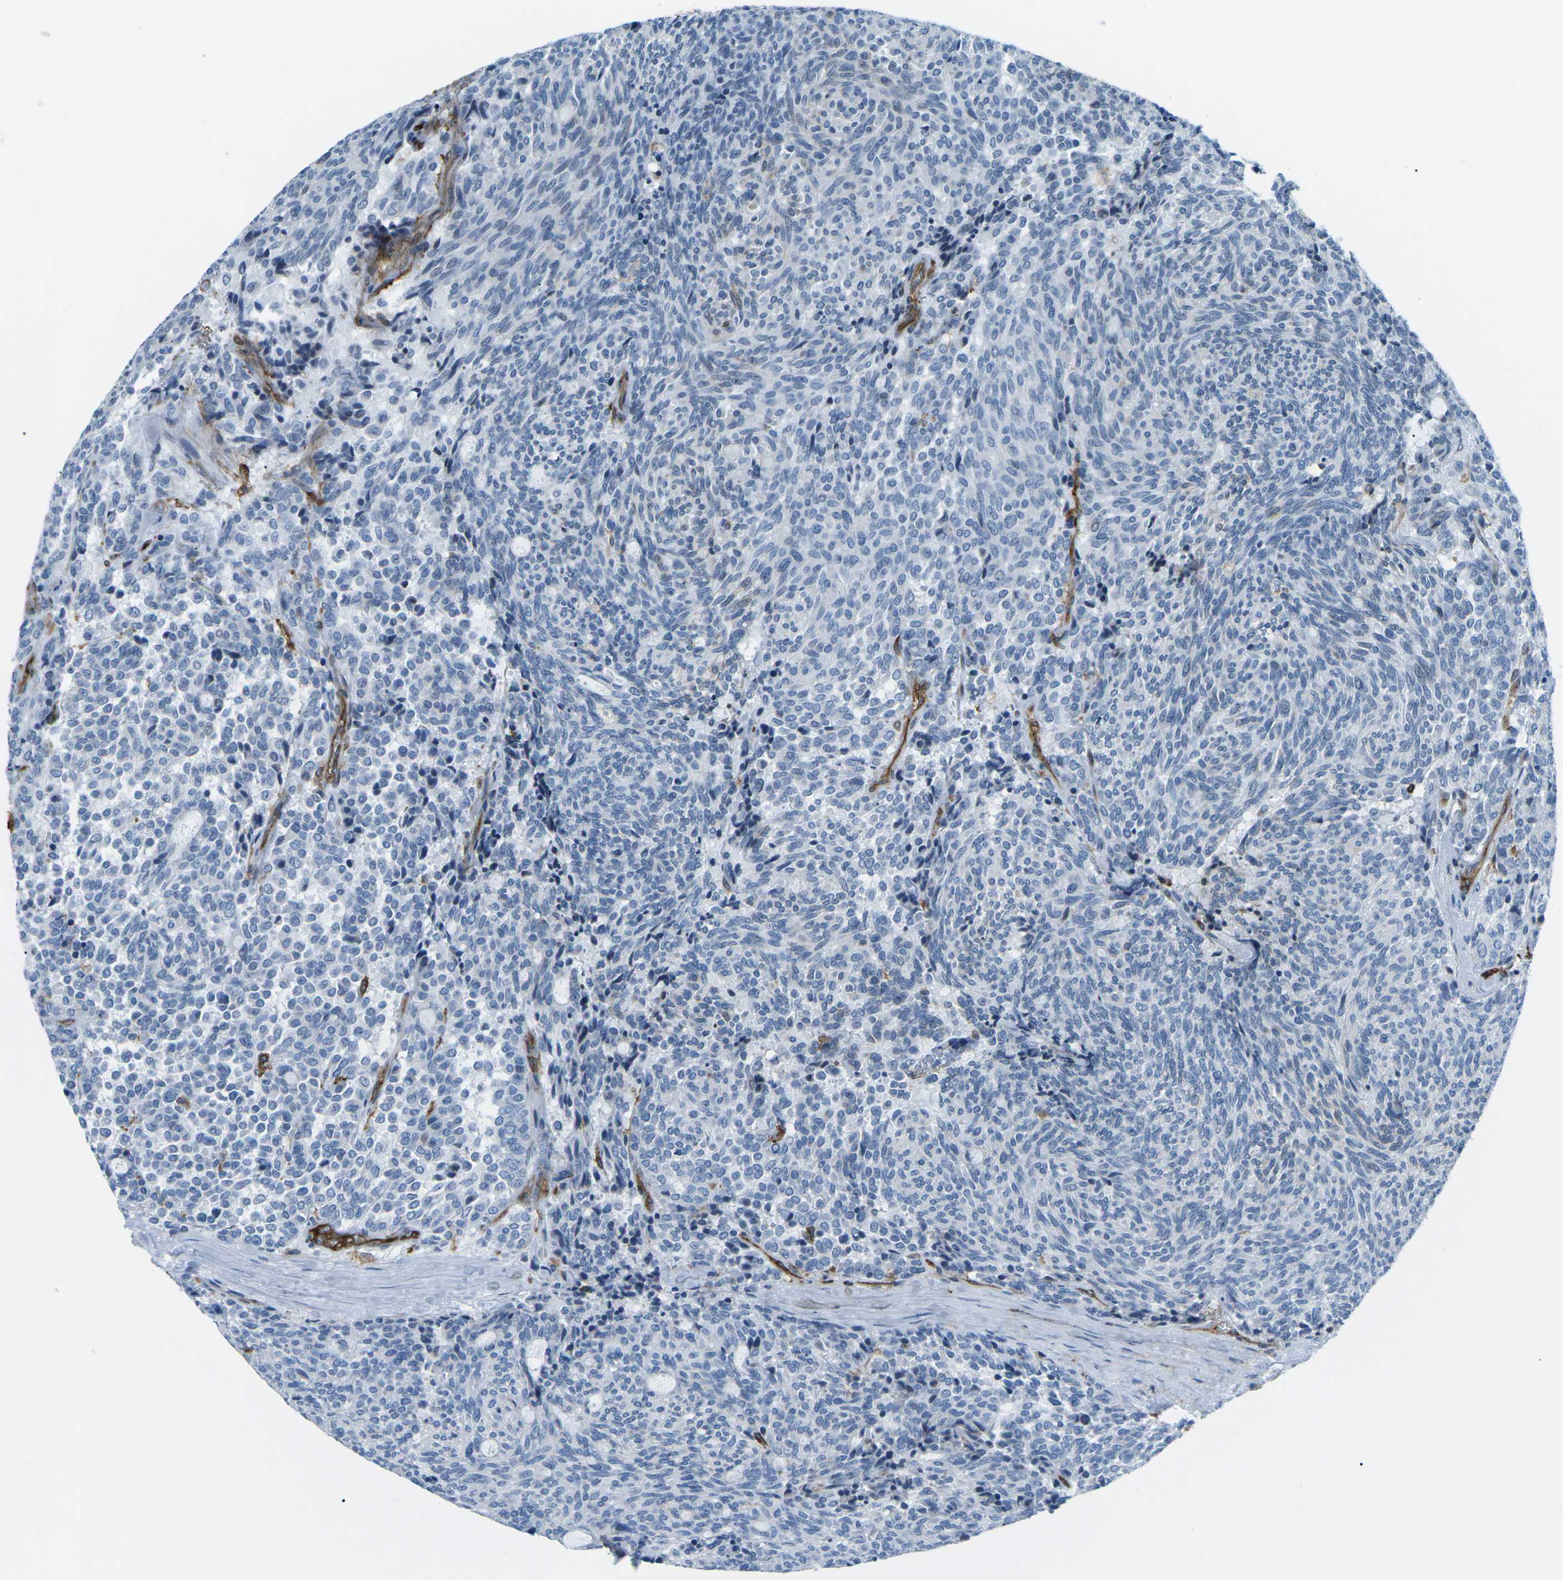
{"staining": {"intensity": "negative", "quantity": "none", "location": "none"}, "tissue": "carcinoid", "cell_type": "Tumor cells", "image_type": "cancer", "snomed": [{"axis": "morphology", "description": "Carcinoid, malignant, NOS"}, {"axis": "topography", "description": "Pancreas"}], "caption": "This histopathology image is of malignant carcinoid stained with immunohistochemistry (IHC) to label a protein in brown with the nuclei are counter-stained blue. There is no expression in tumor cells. (DAB (3,3'-diaminobenzidine) immunohistochemistry visualized using brightfield microscopy, high magnification).", "gene": "HLA-B", "patient": {"sex": "female", "age": 54}}